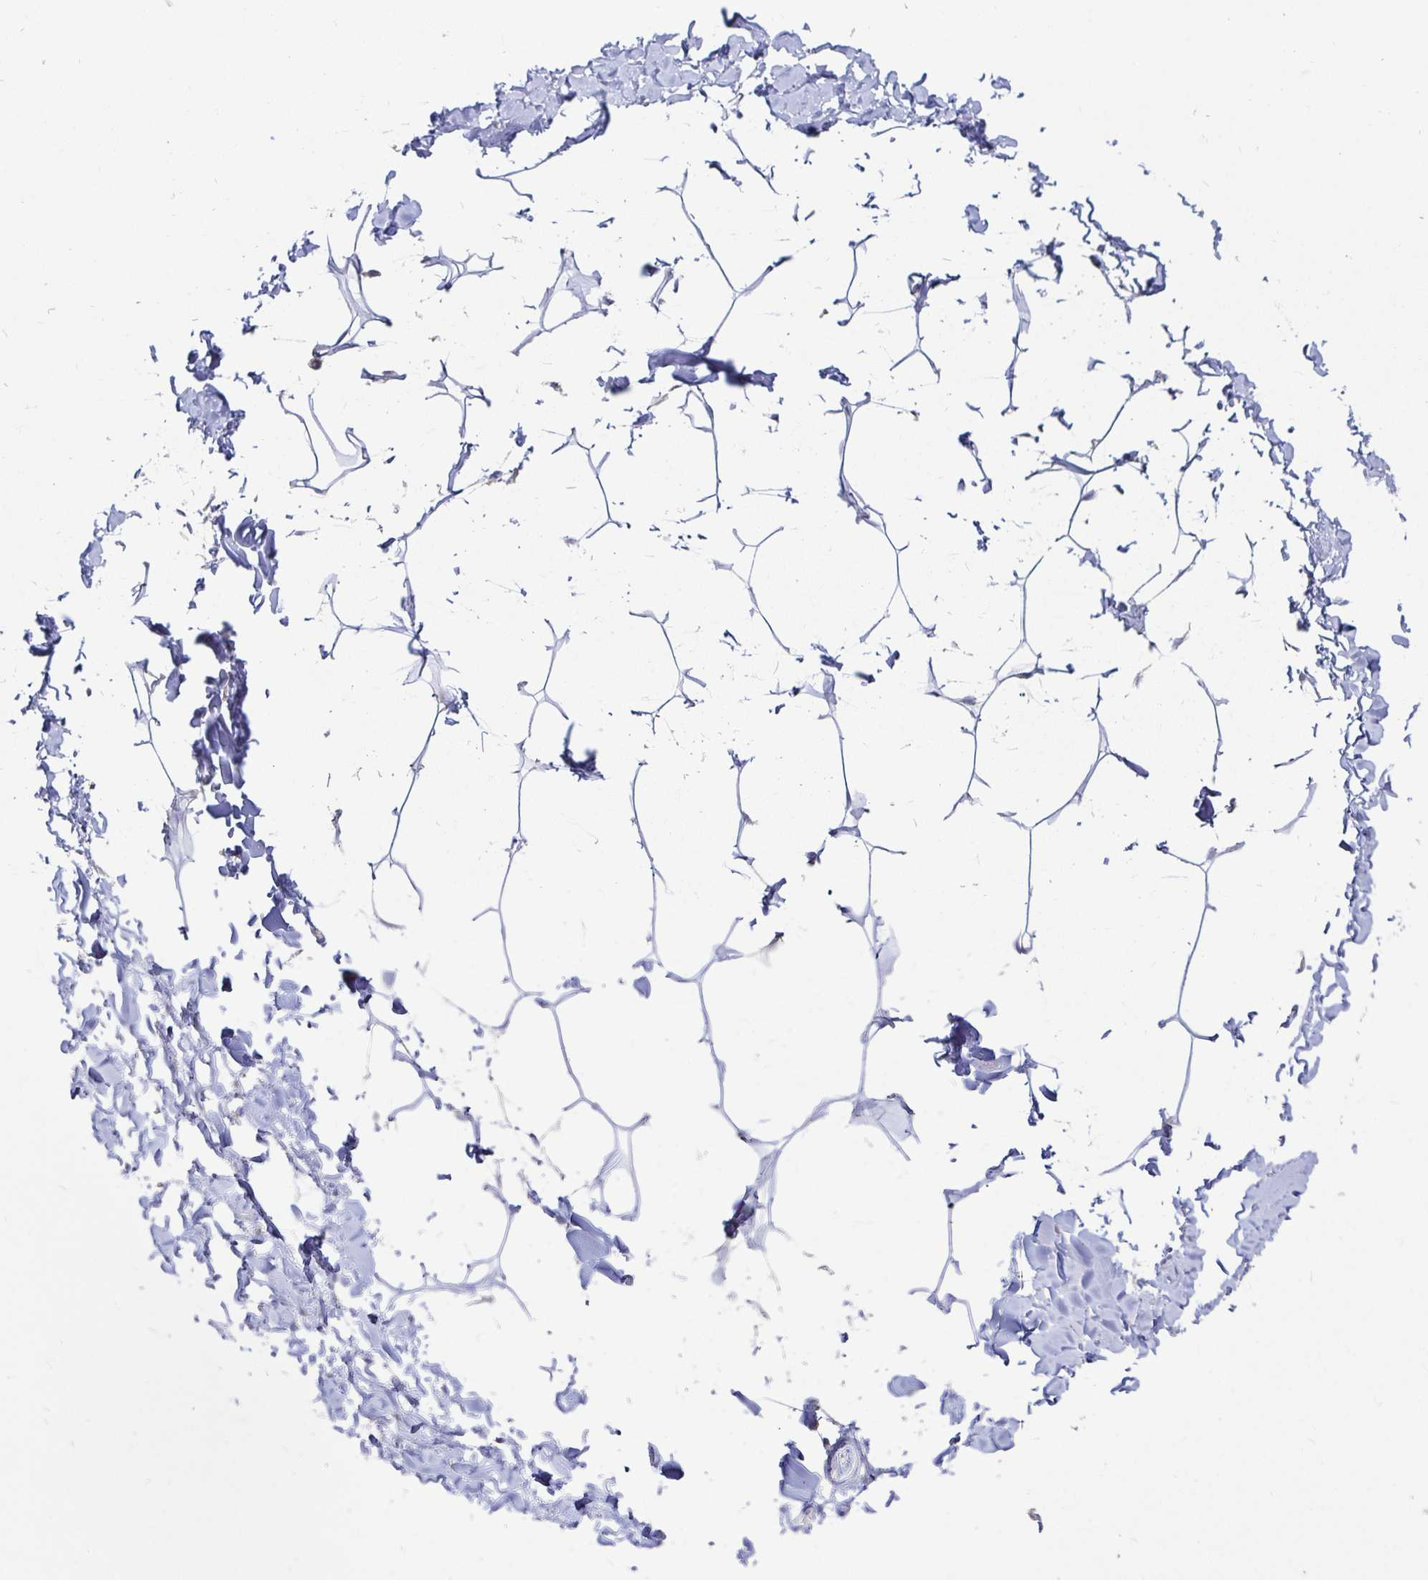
{"staining": {"intensity": "negative", "quantity": "none", "location": "none"}, "tissue": "adipose tissue", "cell_type": "Adipocytes", "image_type": "normal", "snomed": [{"axis": "morphology", "description": "Normal tissue, NOS"}, {"axis": "topography", "description": "Soft tissue"}, {"axis": "topography", "description": "Adipose tissue"}, {"axis": "topography", "description": "Vascular tissue"}, {"axis": "topography", "description": "Peripheral nerve tissue"}], "caption": "IHC histopathology image of benign adipose tissue: adipose tissue stained with DAB reveals no significant protein positivity in adipocytes.", "gene": "SPPL3", "patient": {"sex": "male", "age": 29}}